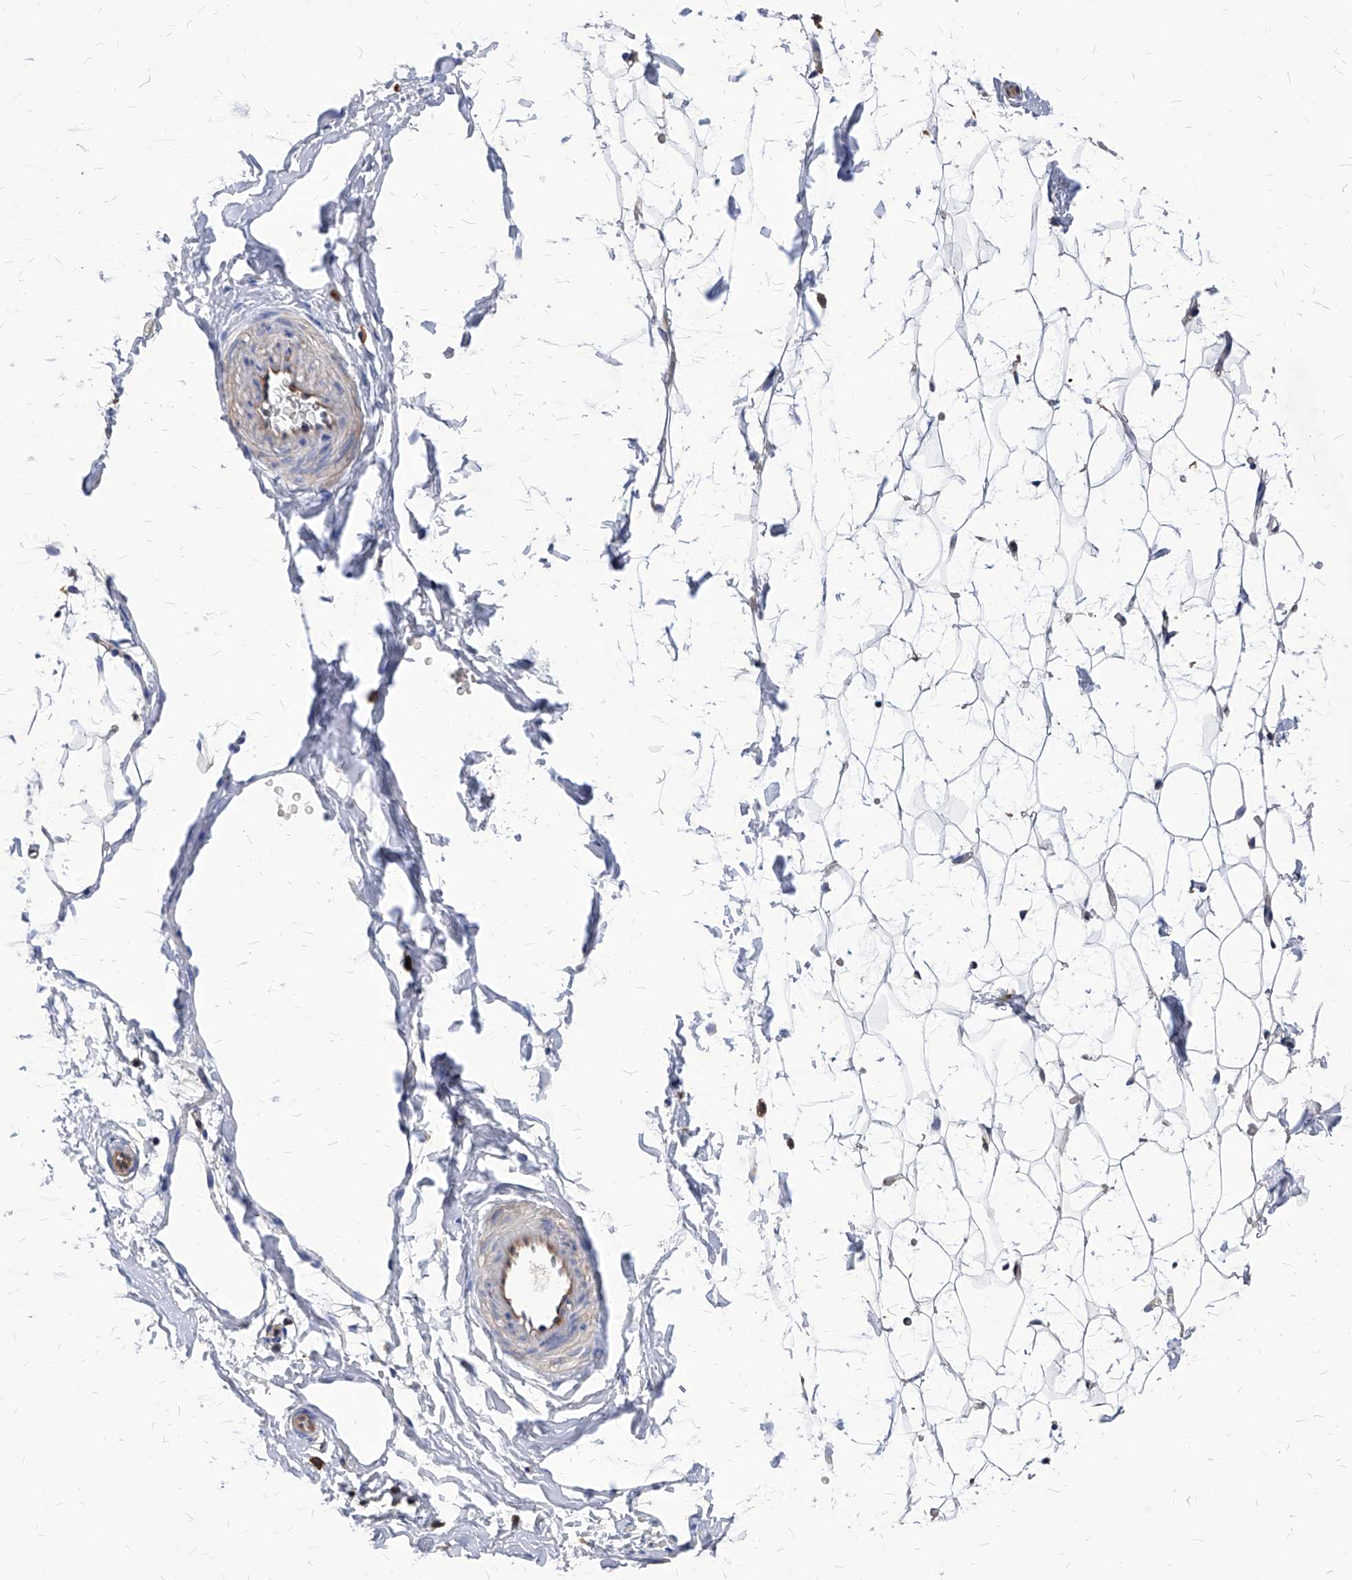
{"staining": {"intensity": "negative", "quantity": "none", "location": "none"}, "tissue": "adipose tissue", "cell_type": "Adipocytes", "image_type": "normal", "snomed": [{"axis": "morphology", "description": "Normal tissue, NOS"}, {"axis": "topography", "description": "Breast"}], "caption": "DAB (3,3'-diaminobenzidine) immunohistochemical staining of normal adipose tissue demonstrates no significant staining in adipocytes.", "gene": "ABRACL", "patient": {"sex": "female", "age": 23}}